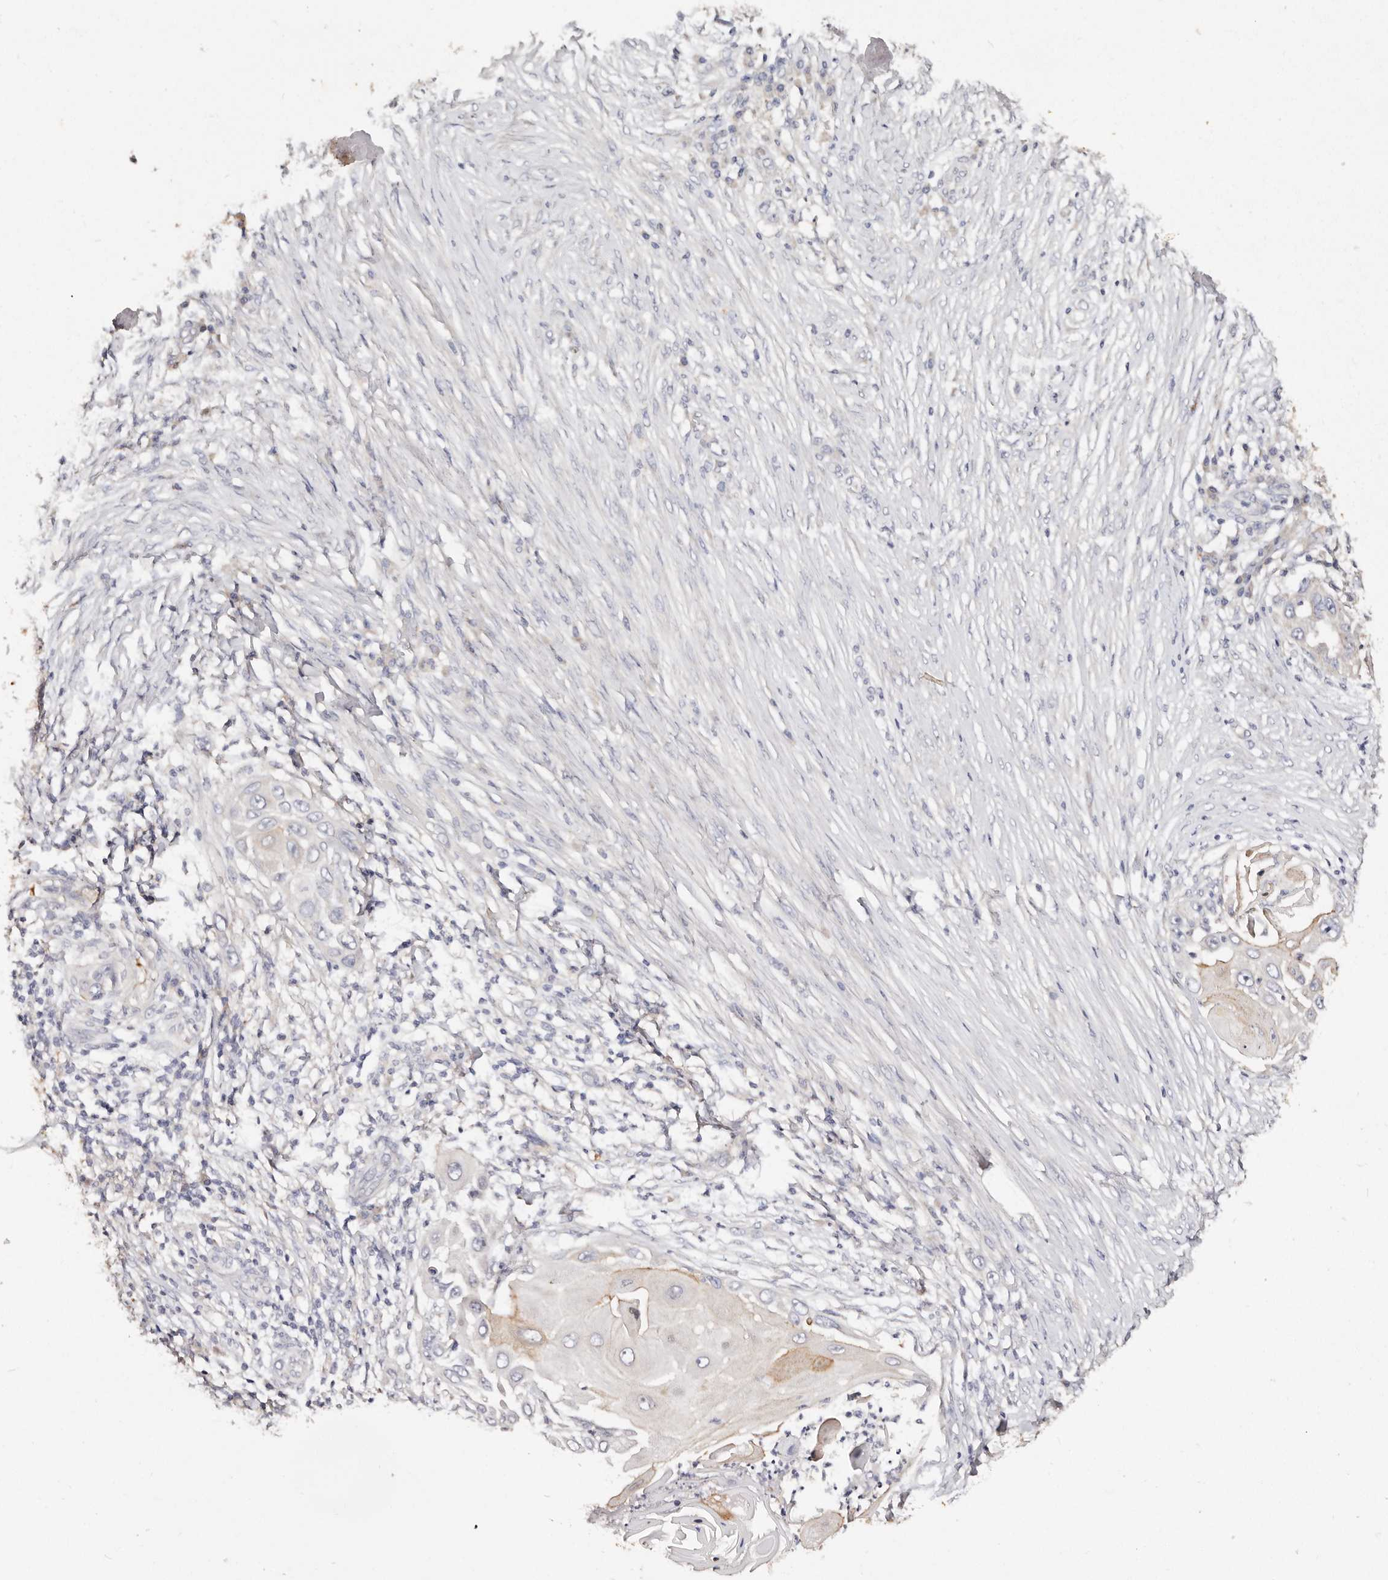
{"staining": {"intensity": "moderate", "quantity": "25%-75%", "location": "cytoplasmic/membranous"}, "tissue": "skin cancer", "cell_type": "Tumor cells", "image_type": "cancer", "snomed": [{"axis": "morphology", "description": "Squamous cell carcinoma, NOS"}, {"axis": "topography", "description": "Skin"}], "caption": "About 25%-75% of tumor cells in skin cancer demonstrate moderate cytoplasmic/membranous protein staining as visualized by brown immunohistochemical staining.", "gene": "VIPAS39", "patient": {"sex": "female", "age": 44}}